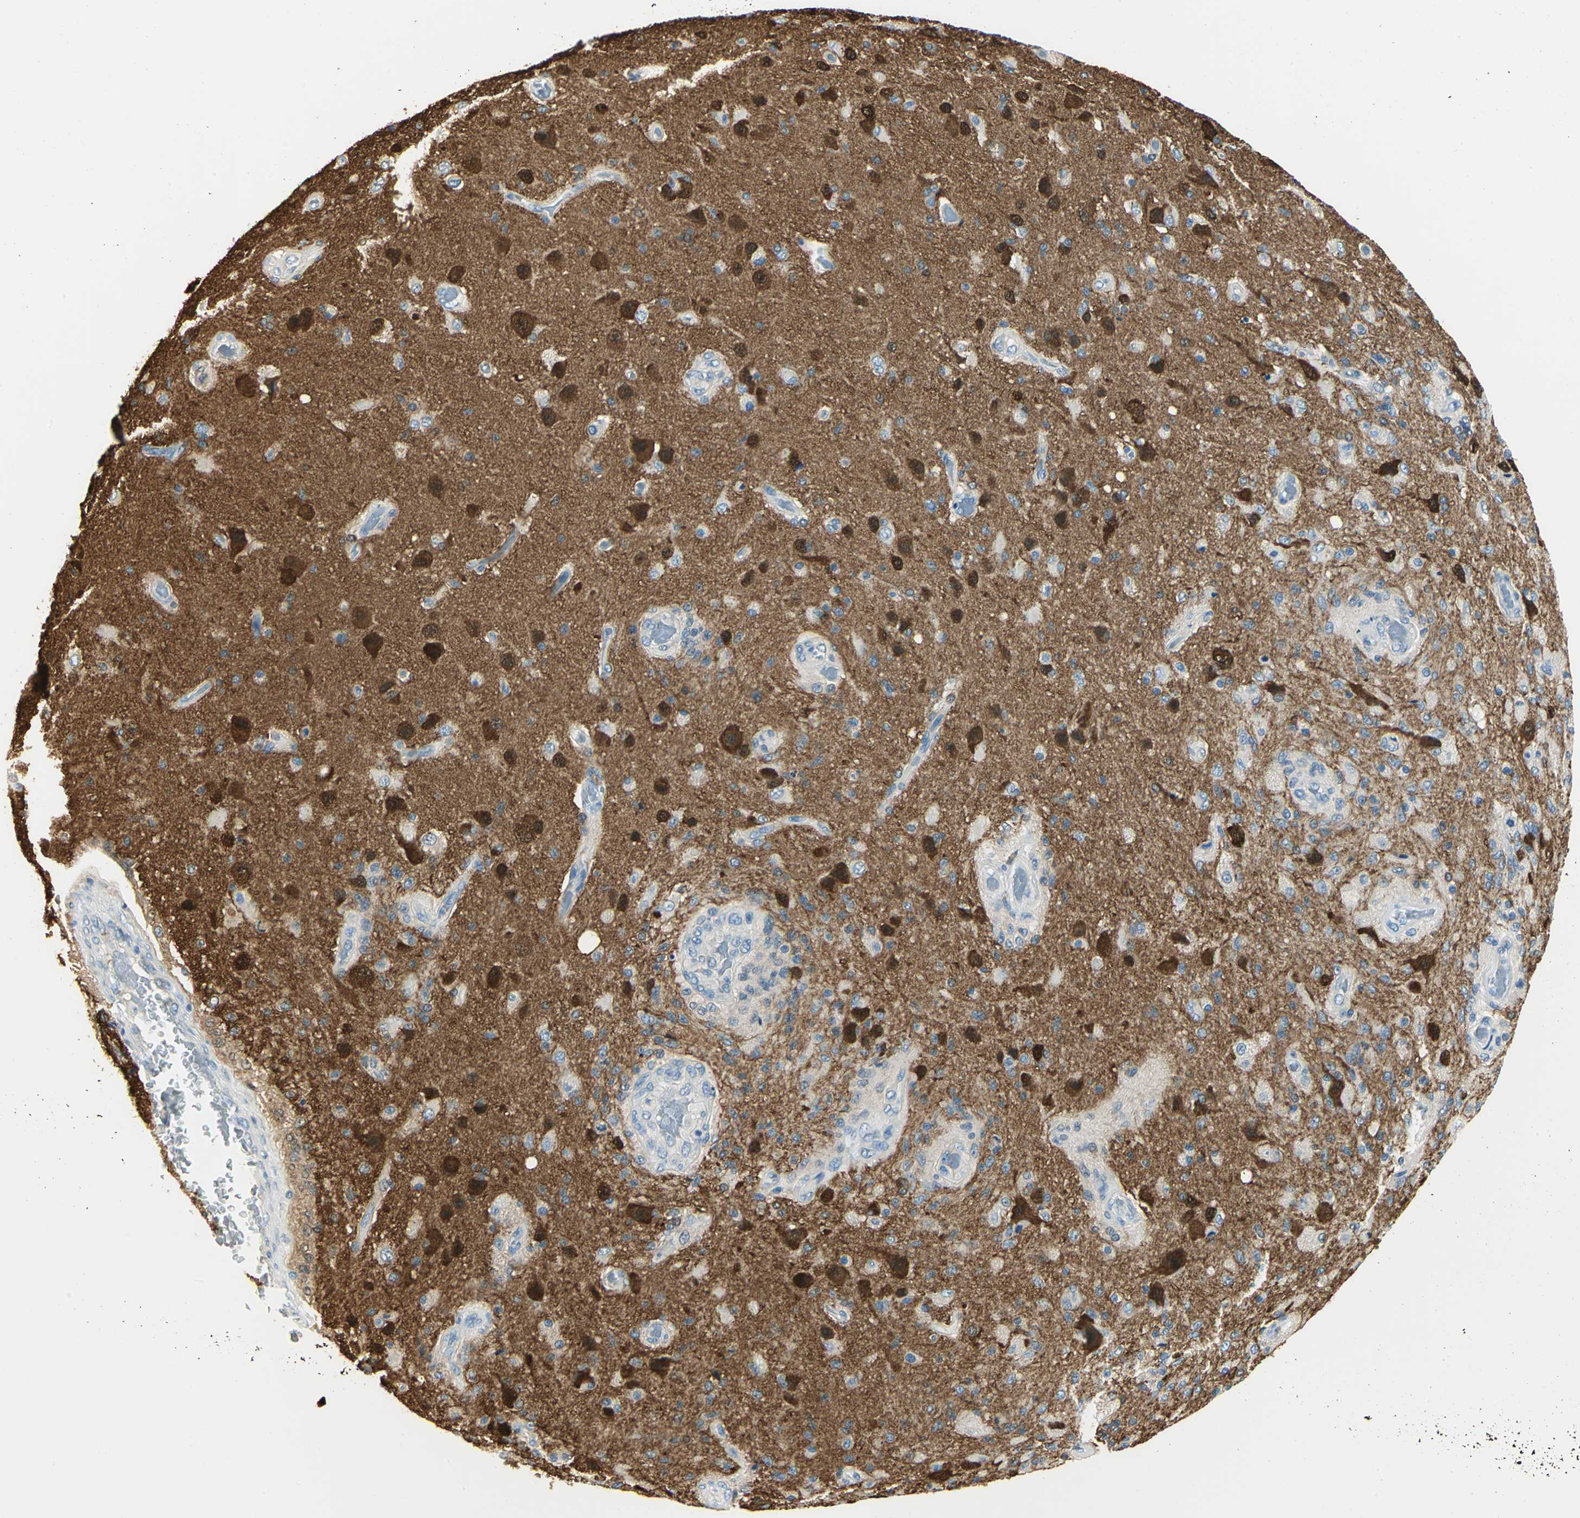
{"staining": {"intensity": "moderate", "quantity": "25%-75%", "location": "cytoplasmic/membranous"}, "tissue": "glioma", "cell_type": "Tumor cells", "image_type": "cancer", "snomed": [{"axis": "morphology", "description": "Normal tissue, NOS"}, {"axis": "morphology", "description": "Glioma, malignant, High grade"}, {"axis": "topography", "description": "Cerebral cortex"}], "caption": "DAB immunohistochemical staining of glioma demonstrates moderate cytoplasmic/membranous protein expression in about 25%-75% of tumor cells.", "gene": "UCHL1", "patient": {"sex": "male", "age": 77}}